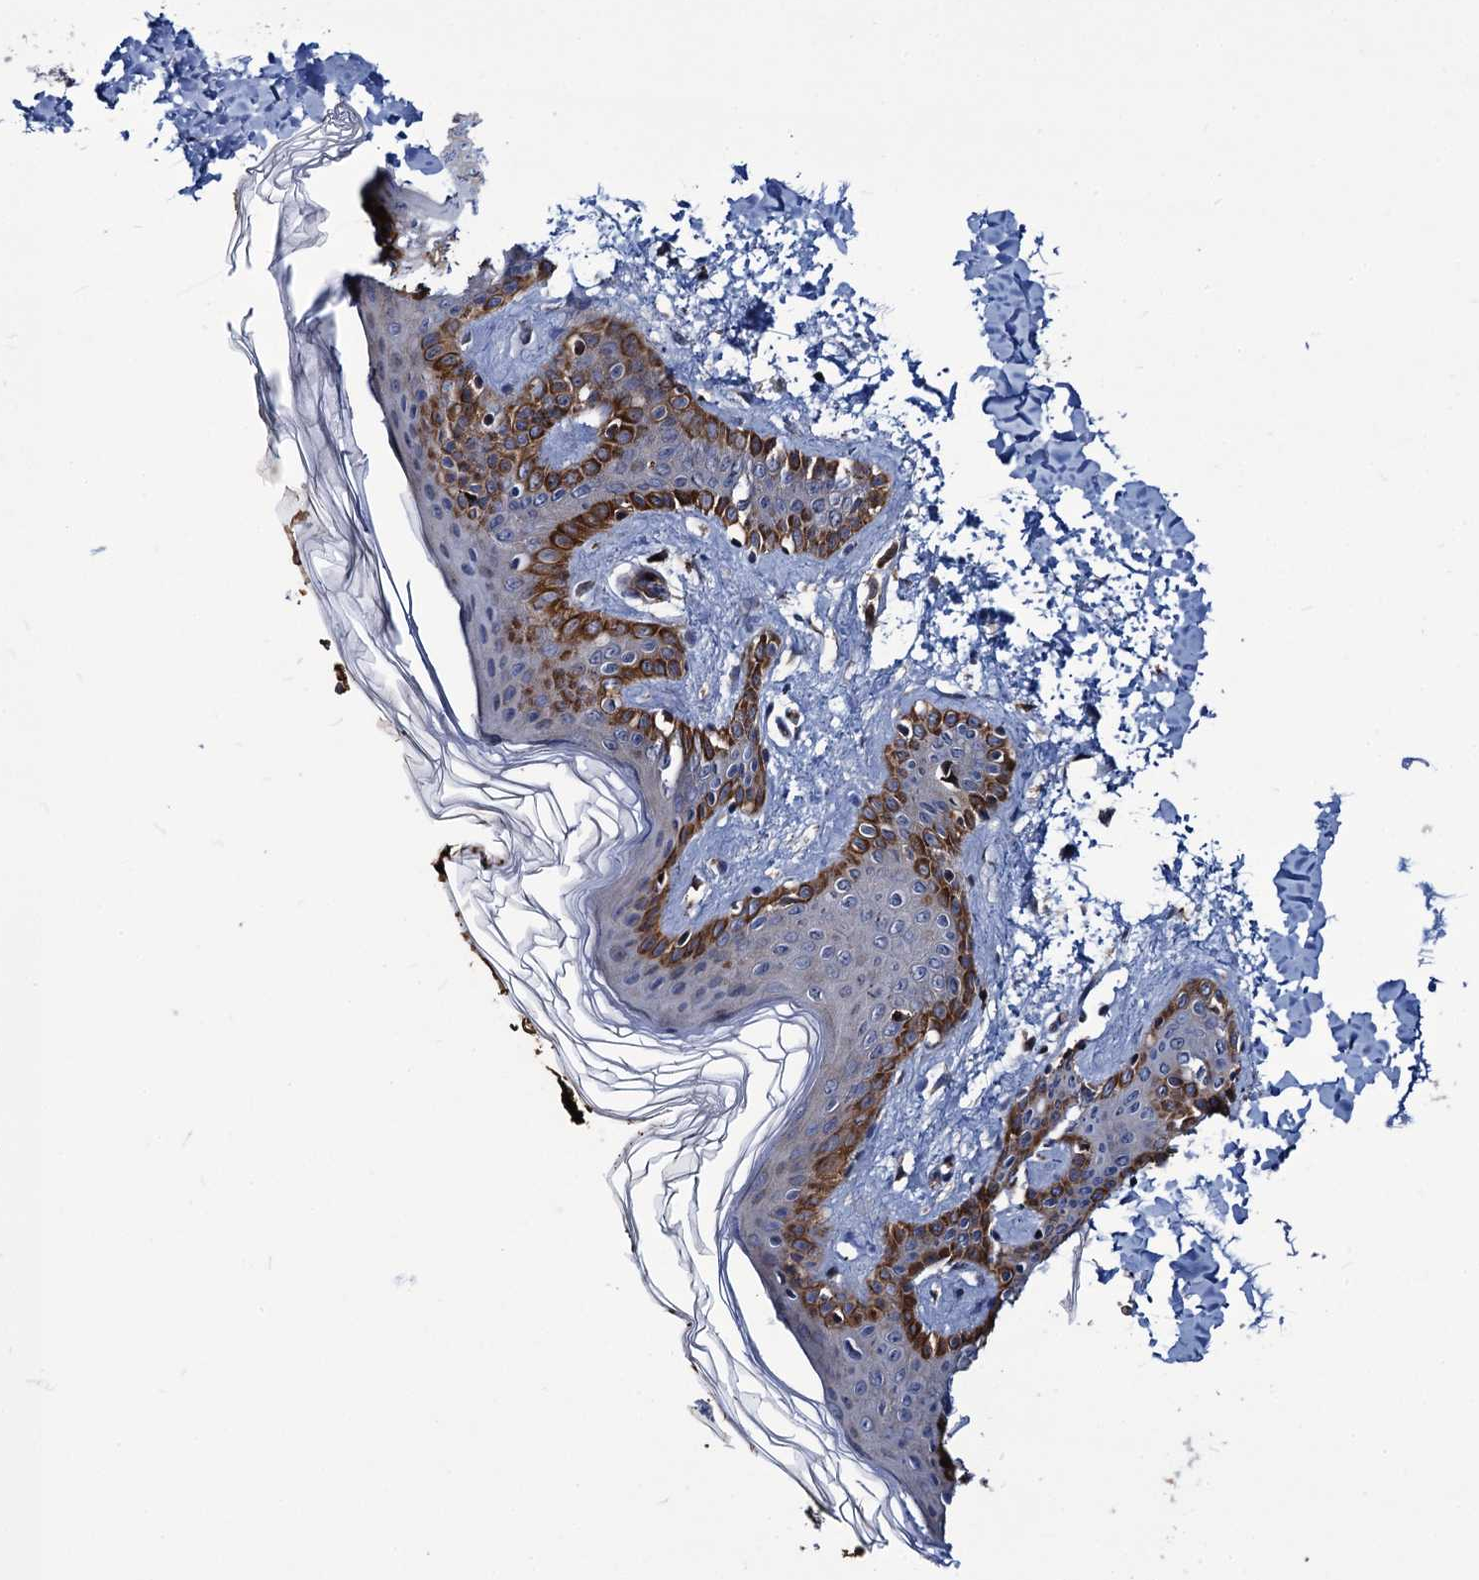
{"staining": {"intensity": "strong", "quantity": ">75%", "location": "cytoplasmic/membranous"}, "tissue": "skin", "cell_type": "Fibroblasts", "image_type": "normal", "snomed": [{"axis": "morphology", "description": "Normal tissue, NOS"}, {"axis": "morphology", "description": "Neoplasm, benign, NOS"}, {"axis": "topography", "description": "Skin"}, {"axis": "topography", "description": "Soft tissue"}], "caption": "Protein analysis of unremarkable skin exhibits strong cytoplasmic/membranous staining in about >75% of fibroblasts. The staining was performed using DAB to visualize the protein expression in brown, while the nuclei were stained in blue with hematoxylin (Magnification: 20x).", "gene": "KXD1", "patient": {"sex": "male", "age": 26}}